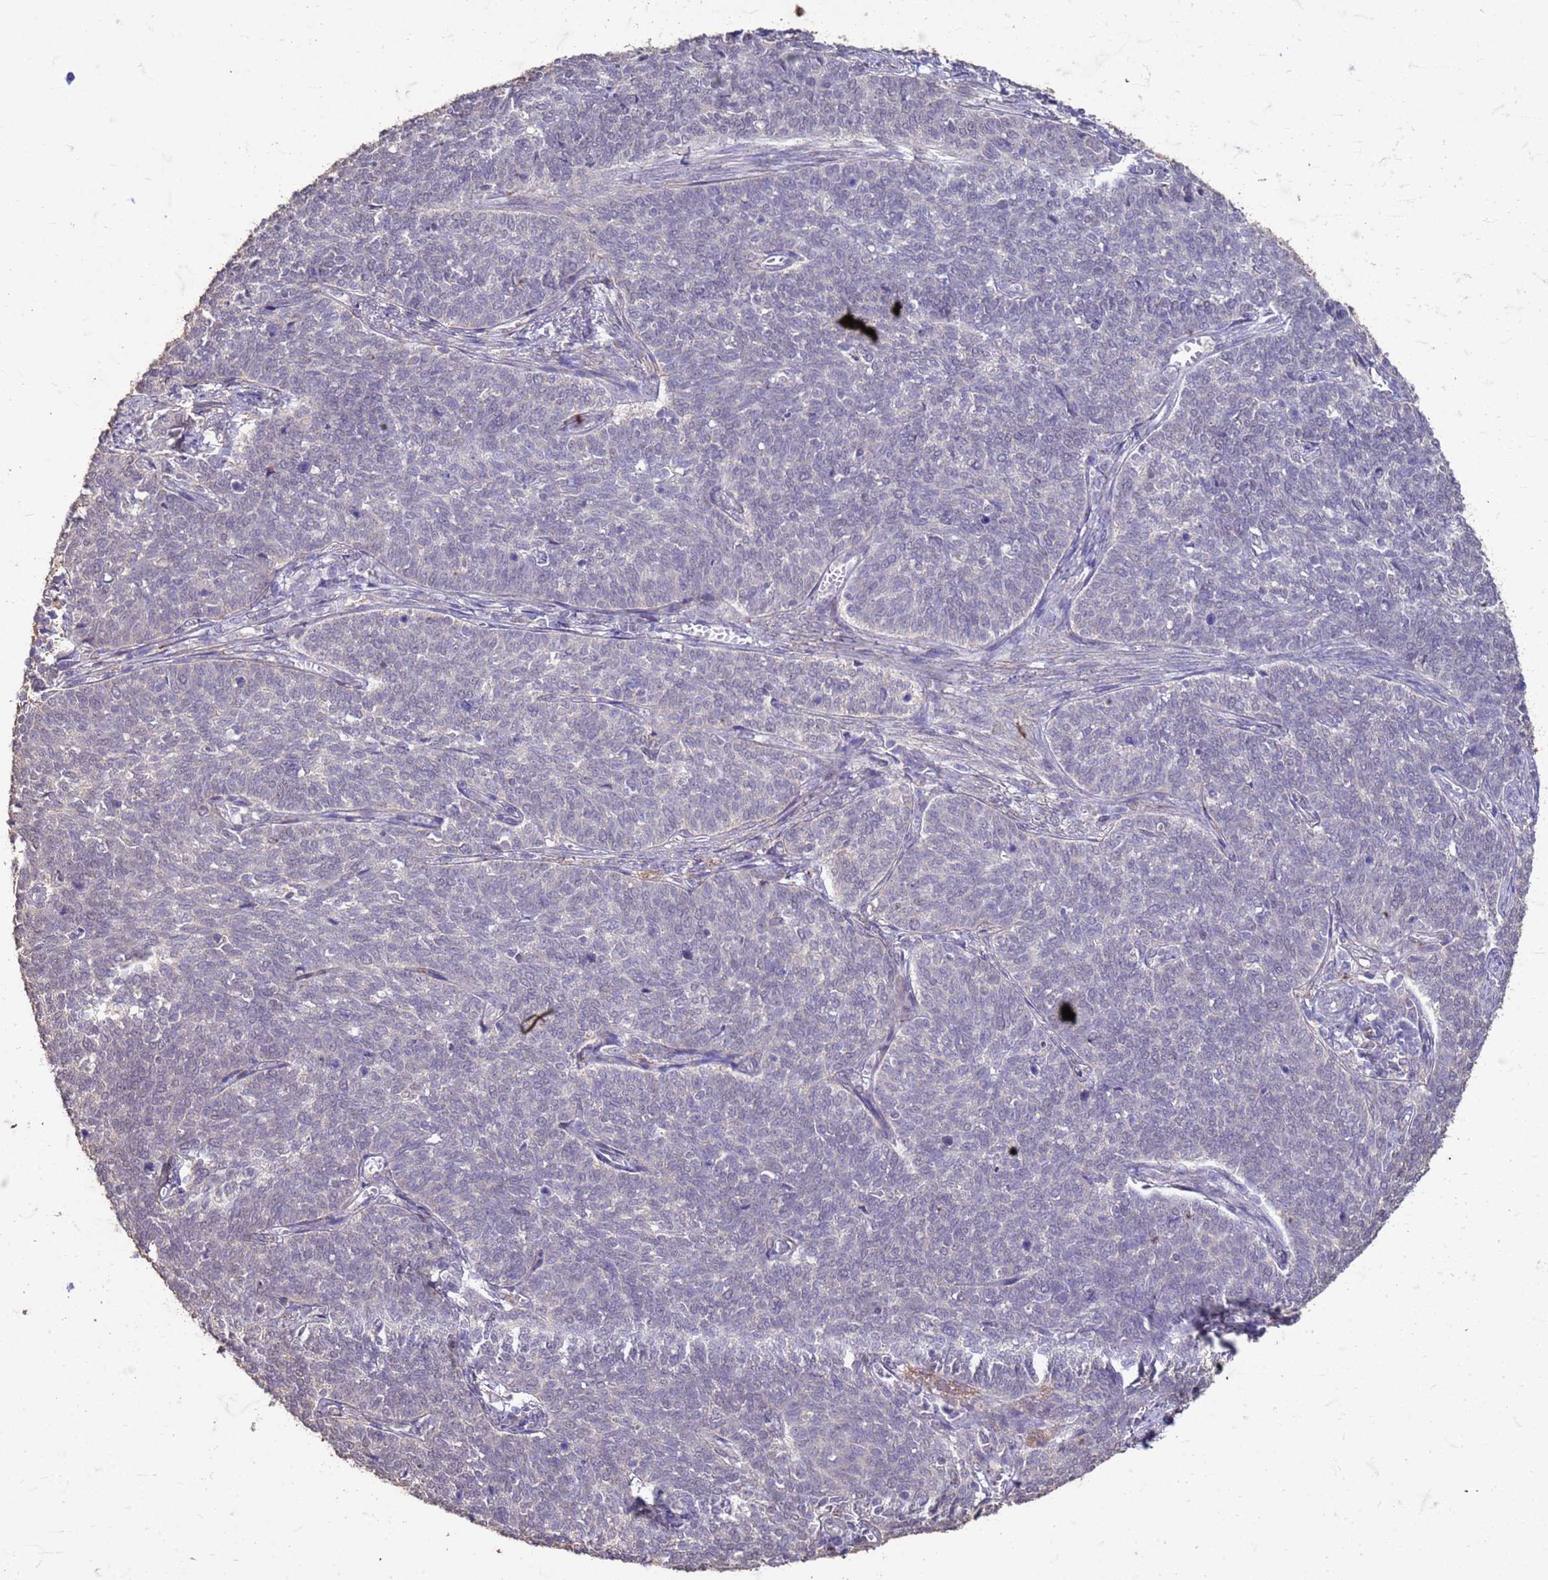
{"staining": {"intensity": "negative", "quantity": "none", "location": "none"}, "tissue": "cervical cancer", "cell_type": "Tumor cells", "image_type": "cancer", "snomed": [{"axis": "morphology", "description": "Squamous cell carcinoma, NOS"}, {"axis": "topography", "description": "Cervix"}], "caption": "Immunohistochemistry (IHC) micrograph of neoplastic tissue: human cervical cancer stained with DAB (3,3'-diaminobenzidine) exhibits no significant protein positivity in tumor cells.", "gene": "SLC25A15", "patient": {"sex": "female", "age": 39}}